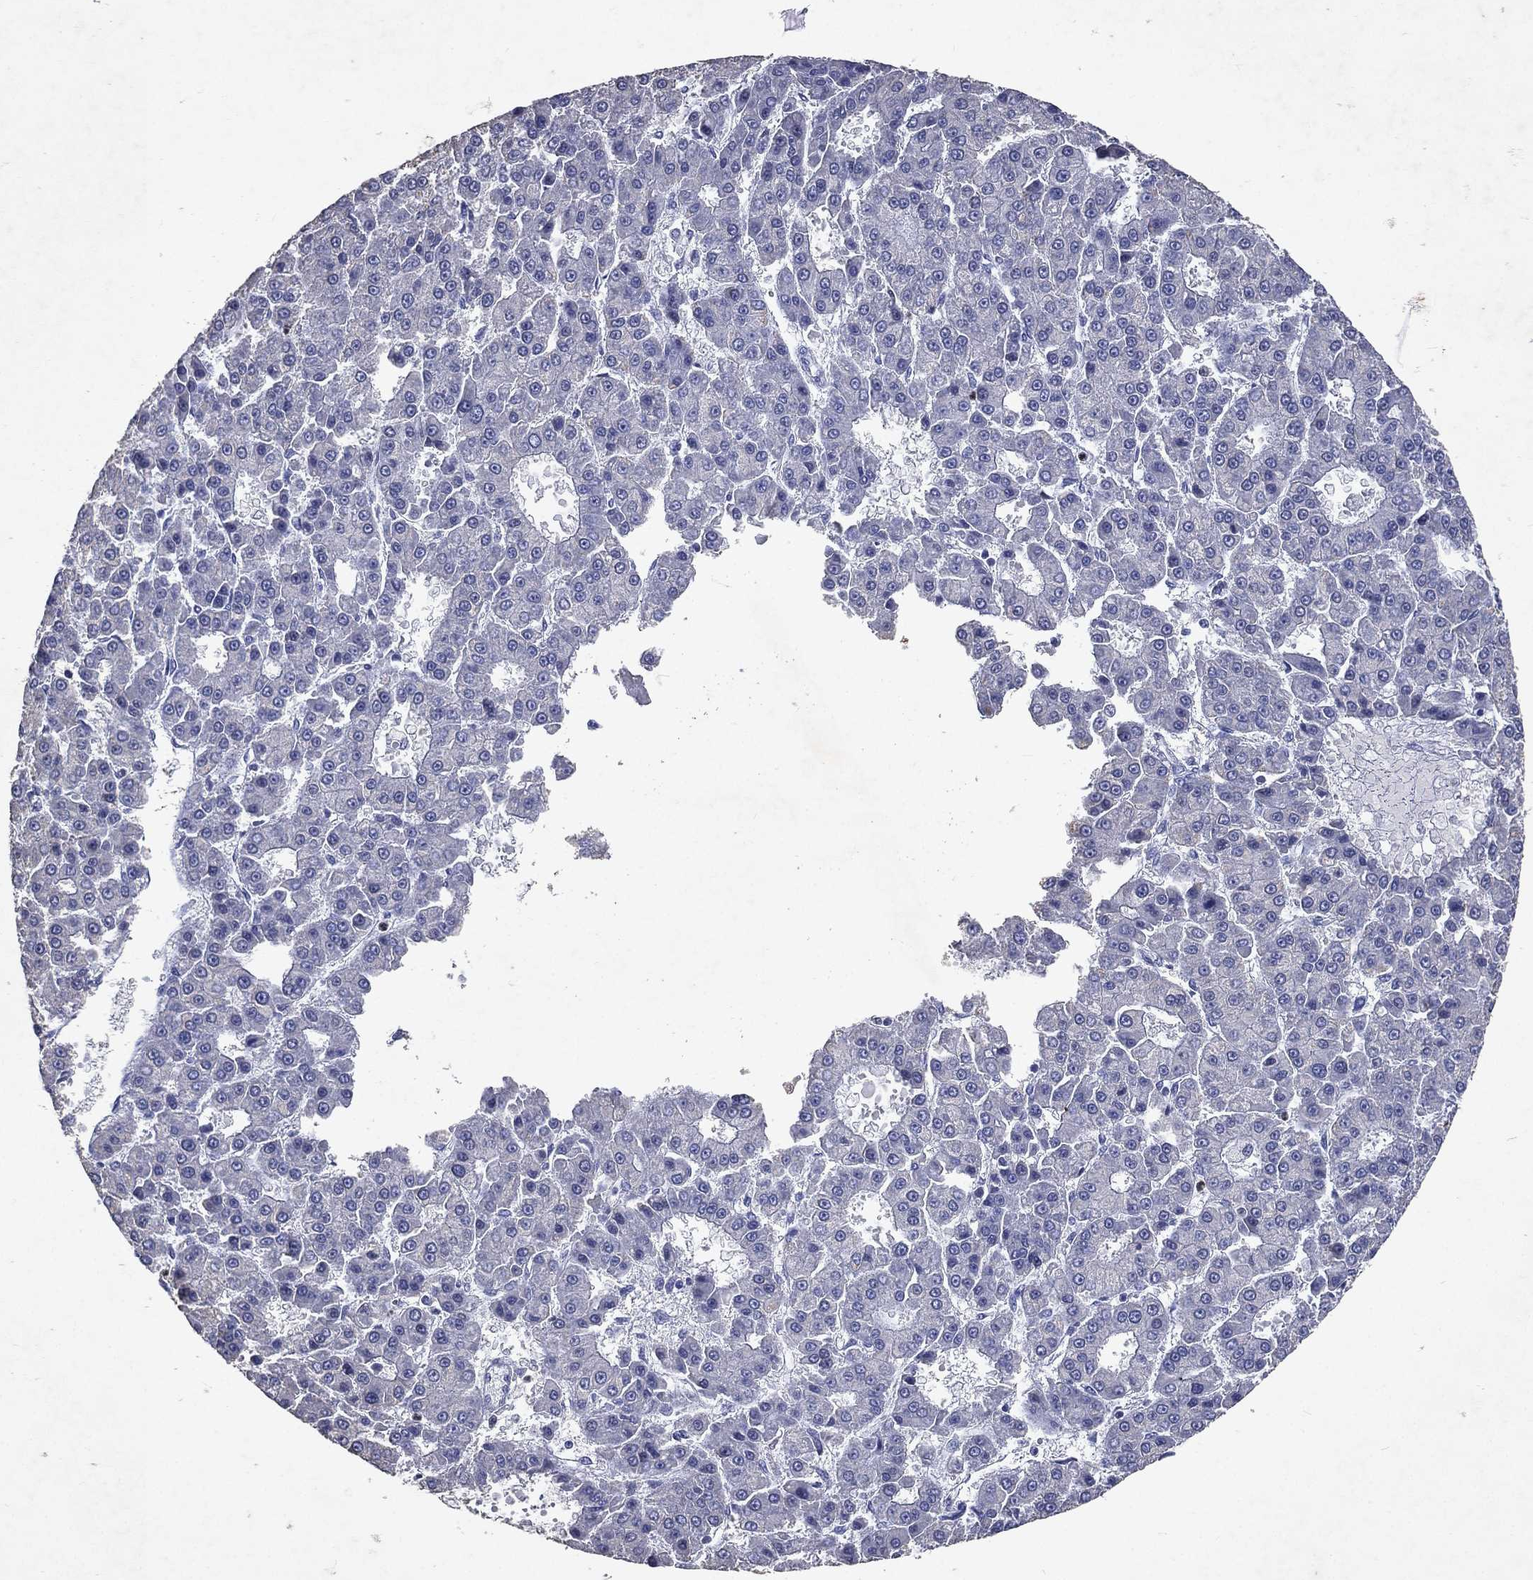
{"staining": {"intensity": "negative", "quantity": "none", "location": "none"}, "tissue": "liver cancer", "cell_type": "Tumor cells", "image_type": "cancer", "snomed": [{"axis": "morphology", "description": "Carcinoma, Hepatocellular, NOS"}, {"axis": "topography", "description": "Liver"}], "caption": "Hepatocellular carcinoma (liver) was stained to show a protein in brown. There is no significant staining in tumor cells.", "gene": "SLC34A2", "patient": {"sex": "male", "age": 70}}